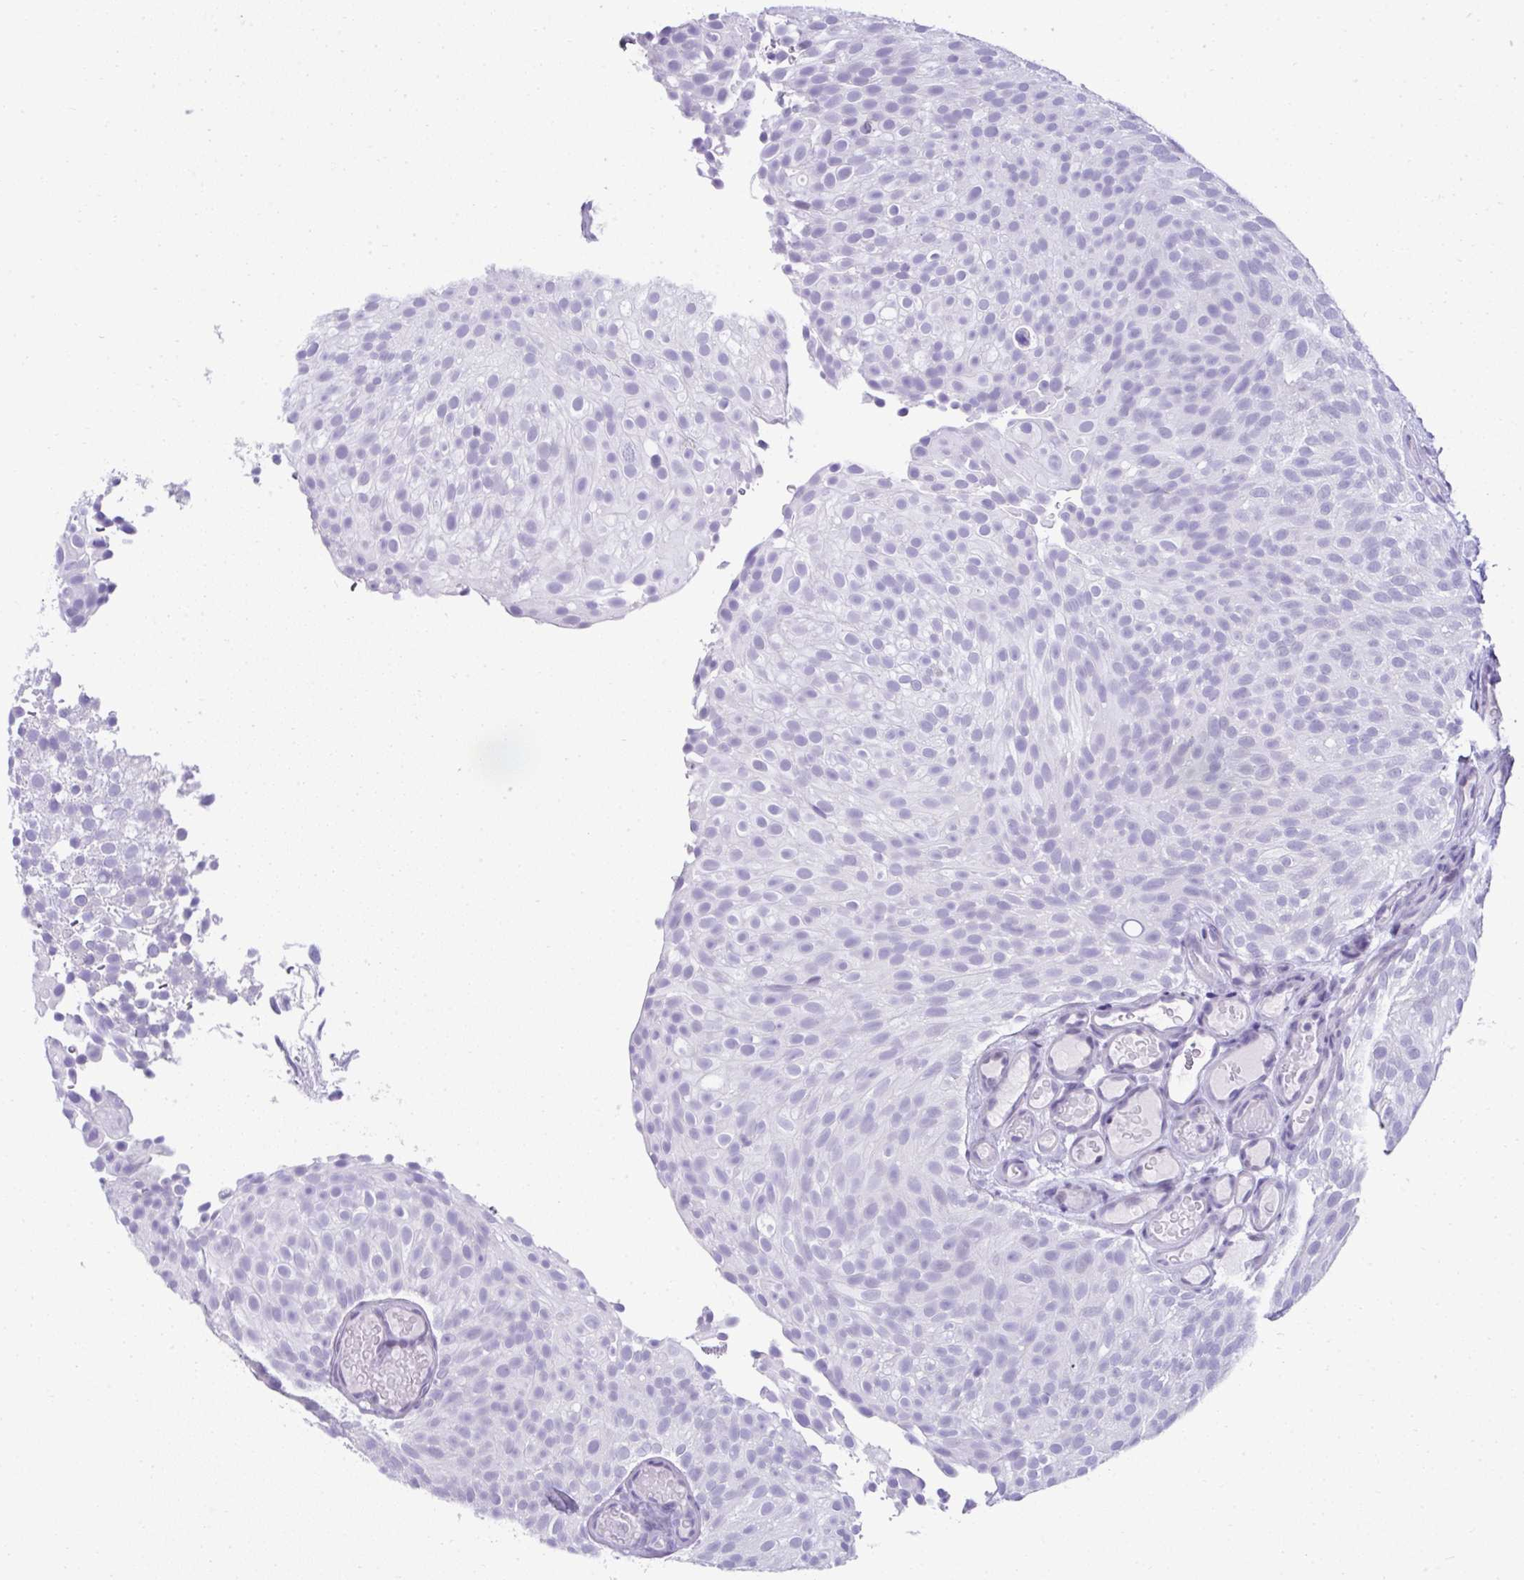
{"staining": {"intensity": "negative", "quantity": "none", "location": "none"}, "tissue": "urothelial cancer", "cell_type": "Tumor cells", "image_type": "cancer", "snomed": [{"axis": "morphology", "description": "Urothelial carcinoma, Low grade"}, {"axis": "topography", "description": "Urinary bladder"}], "caption": "This is an IHC micrograph of human low-grade urothelial carcinoma. There is no positivity in tumor cells.", "gene": "RNF183", "patient": {"sex": "male", "age": 78}}